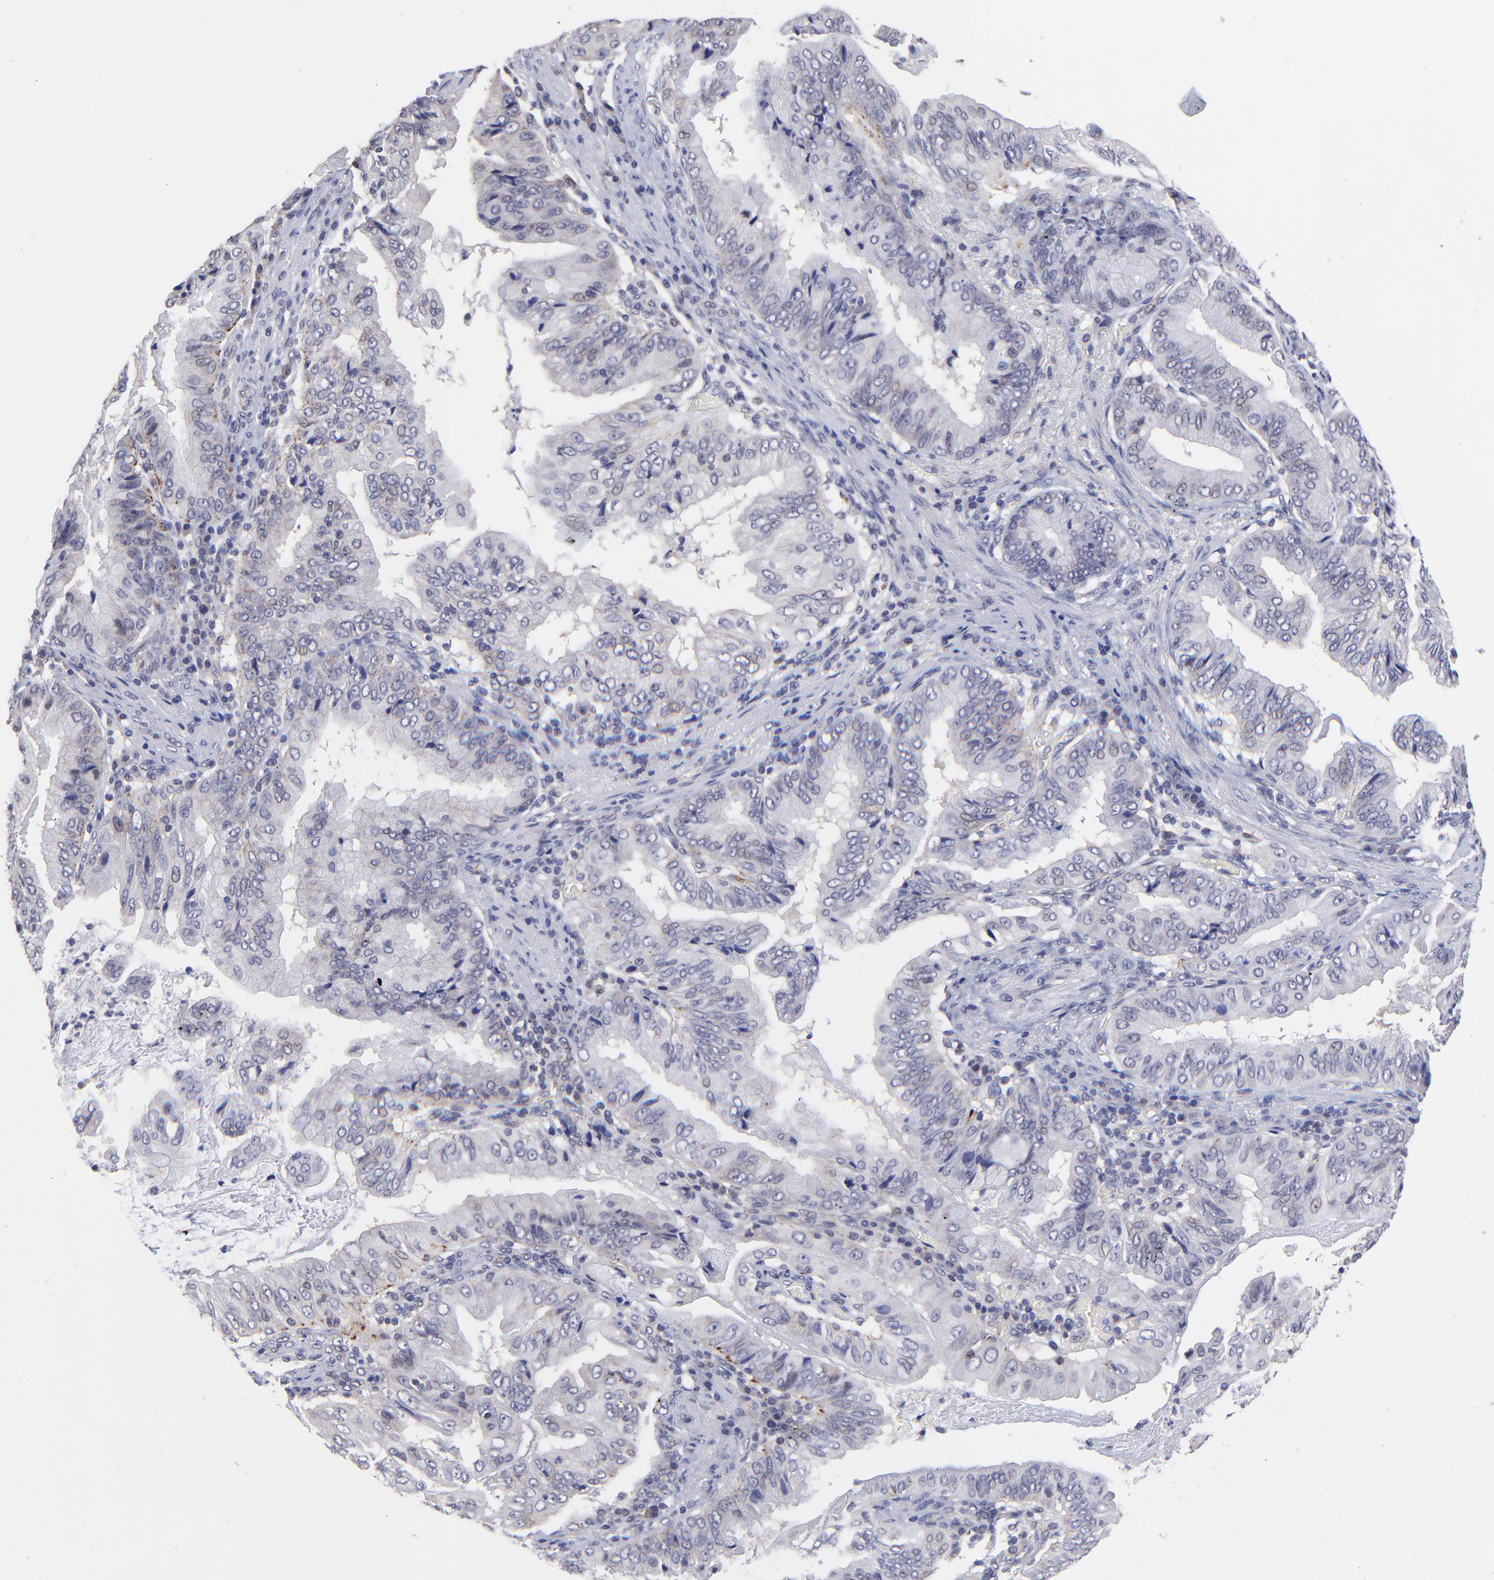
{"staining": {"intensity": "negative", "quantity": "none", "location": "none"}, "tissue": "stomach cancer", "cell_type": "Tumor cells", "image_type": "cancer", "snomed": [{"axis": "morphology", "description": "Adenocarcinoma, NOS"}, {"axis": "topography", "description": "Stomach, upper"}], "caption": "The micrograph reveals no significant expression in tumor cells of stomach cancer (adenocarcinoma).", "gene": "ZNF747", "patient": {"sex": "male", "age": 80}}